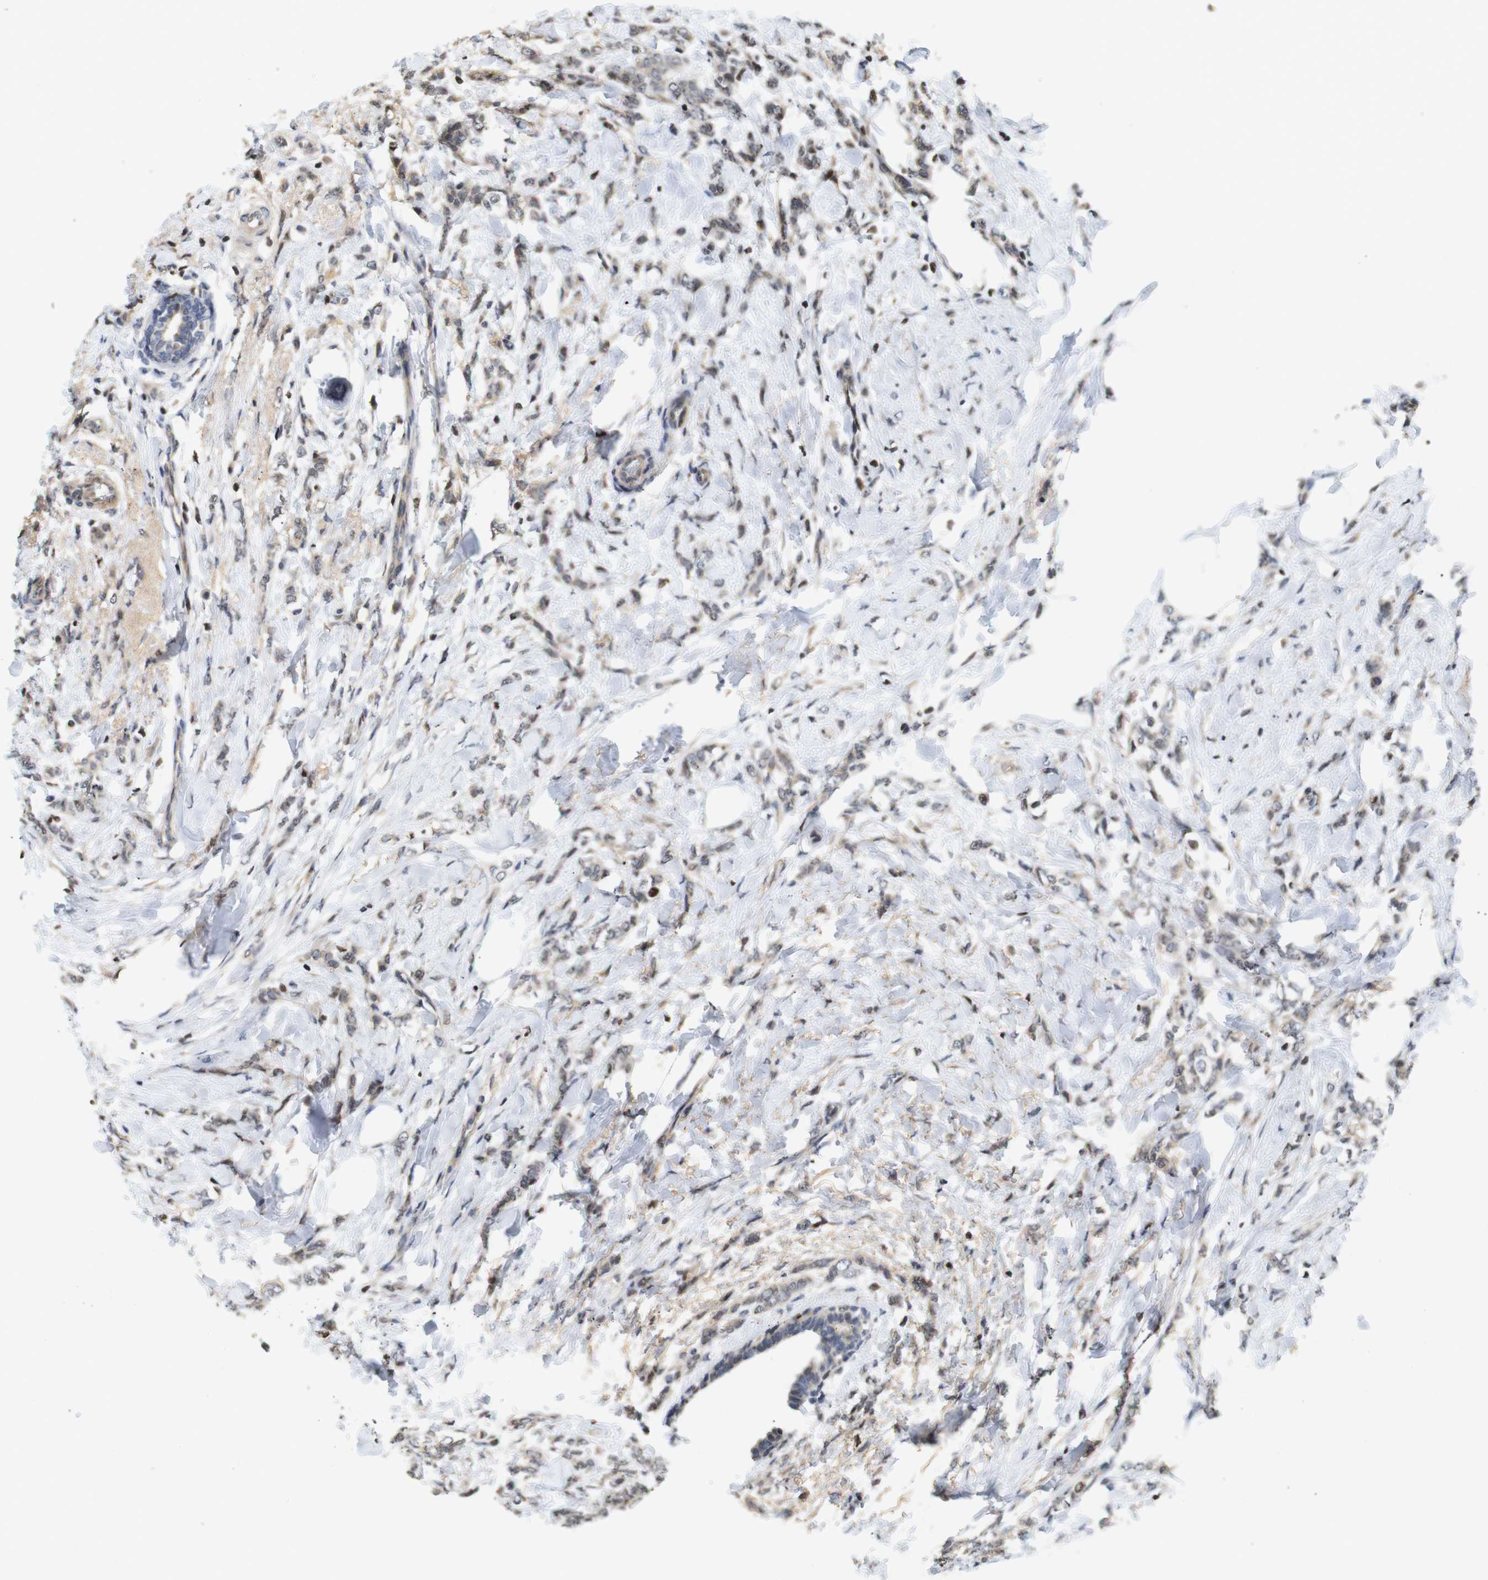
{"staining": {"intensity": "weak", "quantity": ">75%", "location": "cytoplasmic/membranous"}, "tissue": "breast cancer", "cell_type": "Tumor cells", "image_type": "cancer", "snomed": [{"axis": "morphology", "description": "Lobular carcinoma, in situ"}, {"axis": "morphology", "description": "Lobular carcinoma"}, {"axis": "topography", "description": "Breast"}], "caption": "High-power microscopy captured an immunohistochemistry (IHC) photomicrograph of lobular carcinoma in situ (breast), revealing weak cytoplasmic/membranous staining in about >75% of tumor cells. The protein of interest is shown in brown color, while the nuclei are stained blue.", "gene": "MBD1", "patient": {"sex": "female", "age": 41}}